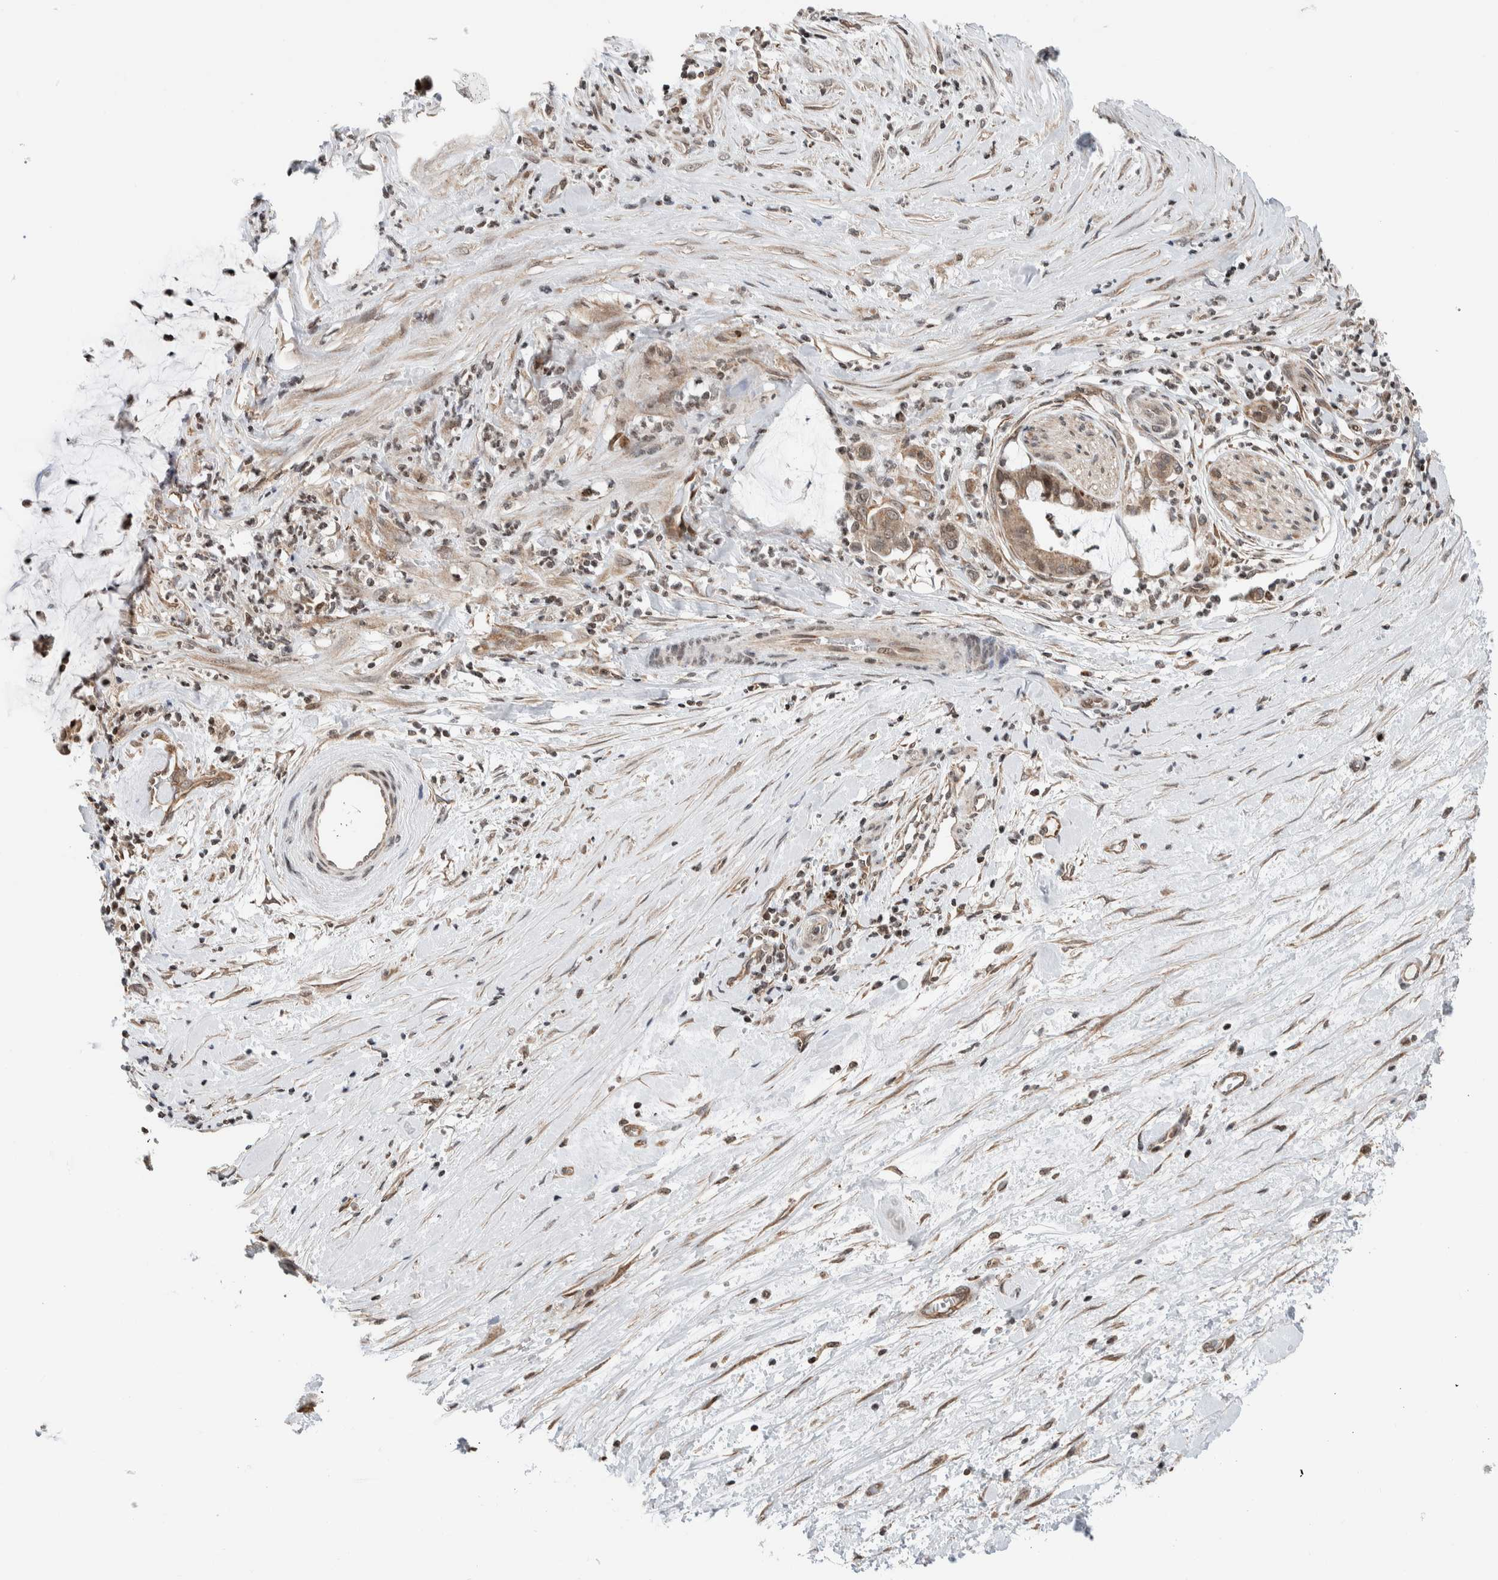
{"staining": {"intensity": "moderate", "quantity": ">75%", "location": "nuclear"}, "tissue": "pancreatic cancer", "cell_type": "Tumor cells", "image_type": "cancer", "snomed": [{"axis": "morphology", "description": "Adenocarcinoma, NOS"}, {"axis": "topography", "description": "Pancreas"}], "caption": "Protein staining by immunohistochemistry (IHC) shows moderate nuclear expression in about >75% of tumor cells in adenocarcinoma (pancreatic).", "gene": "NPLOC4", "patient": {"sex": "male", "age": 41}}